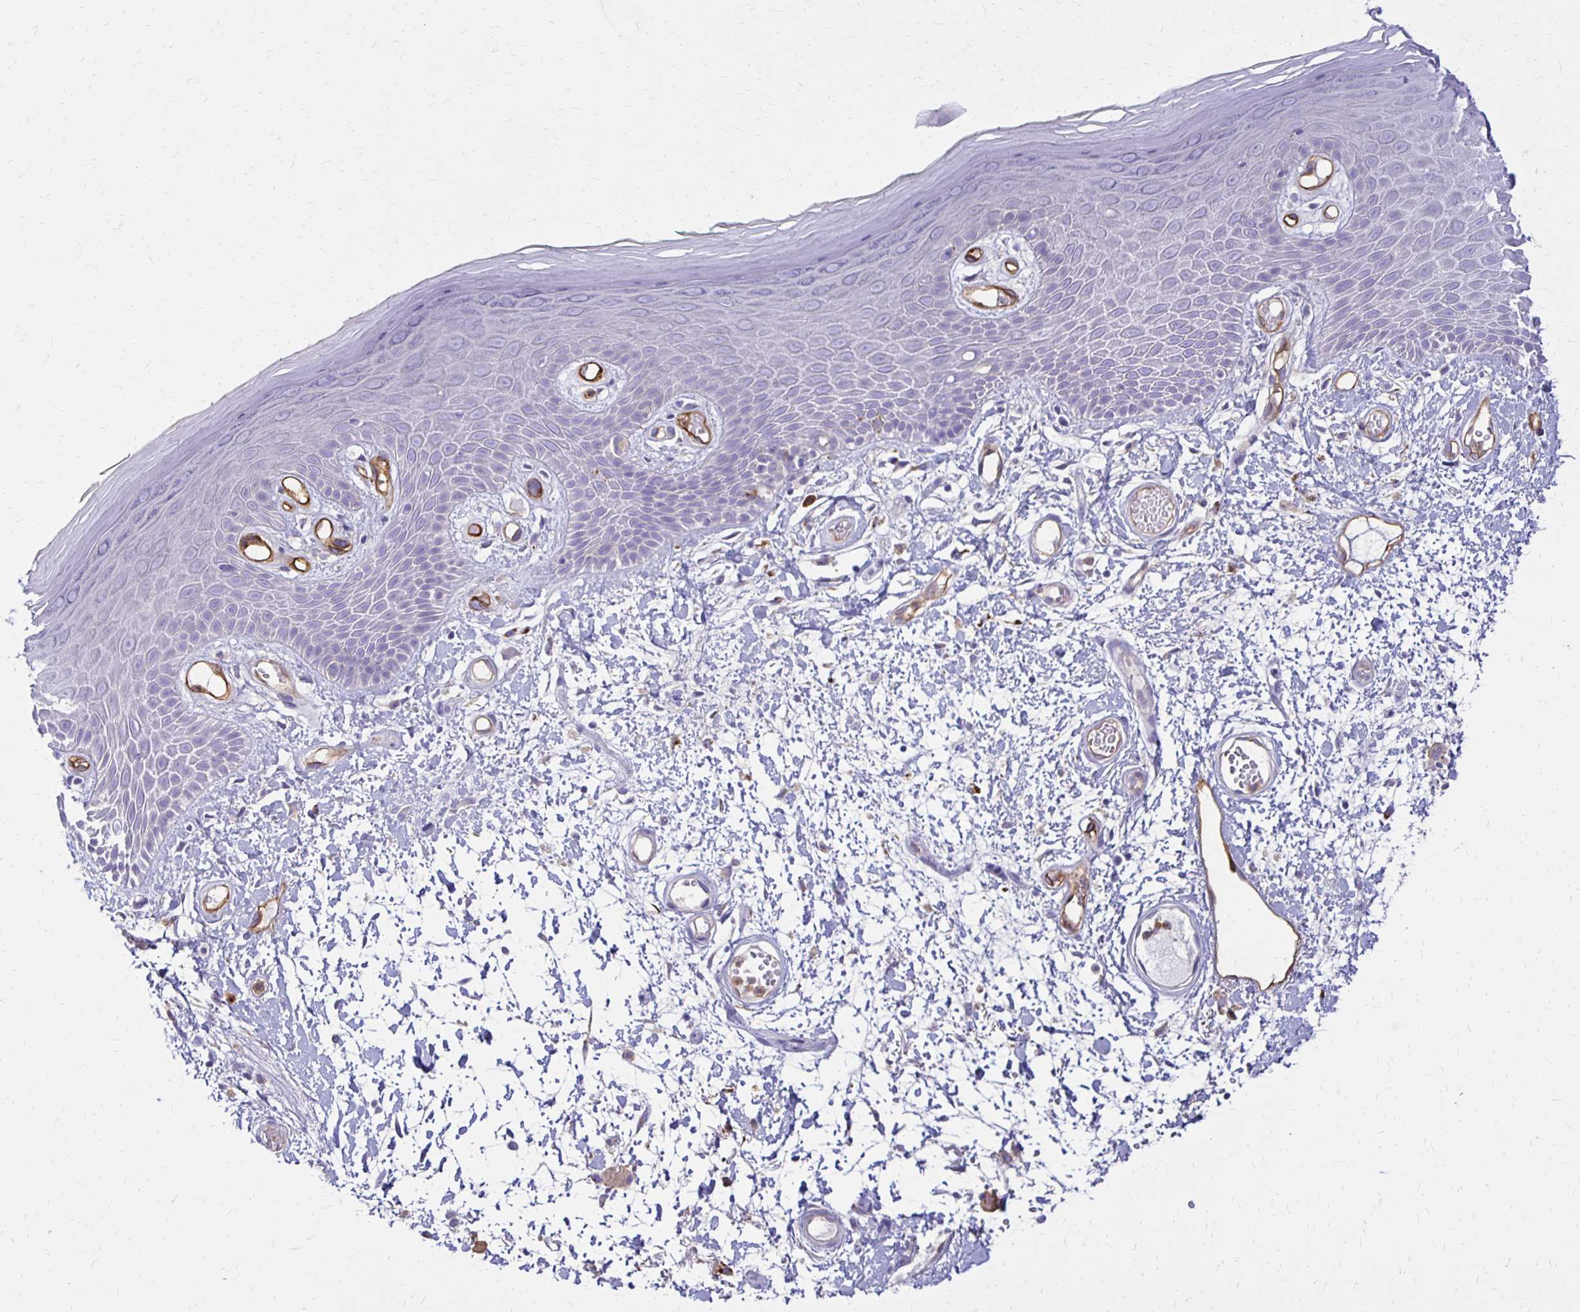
{"staining": {"intensity": "negative", "quantity": "none", "location": "none"}, "tissue": "skin", "cell_type": "Epidermal cells", "image_type": "normal", "snomed": [{"axis": "morphology", "description": "Normal tissue, NOS"}, {"axis": "topography", "description": "Anal"}, {"axis": "topography", "description": "Peripheral nerve tissue"}], "caption": "Immunohistochemical staining of benign human skin shows no significant expression in epidermal cells.", "gene": "TTYH1", "patient": {"sex": "male", "age": 78}}